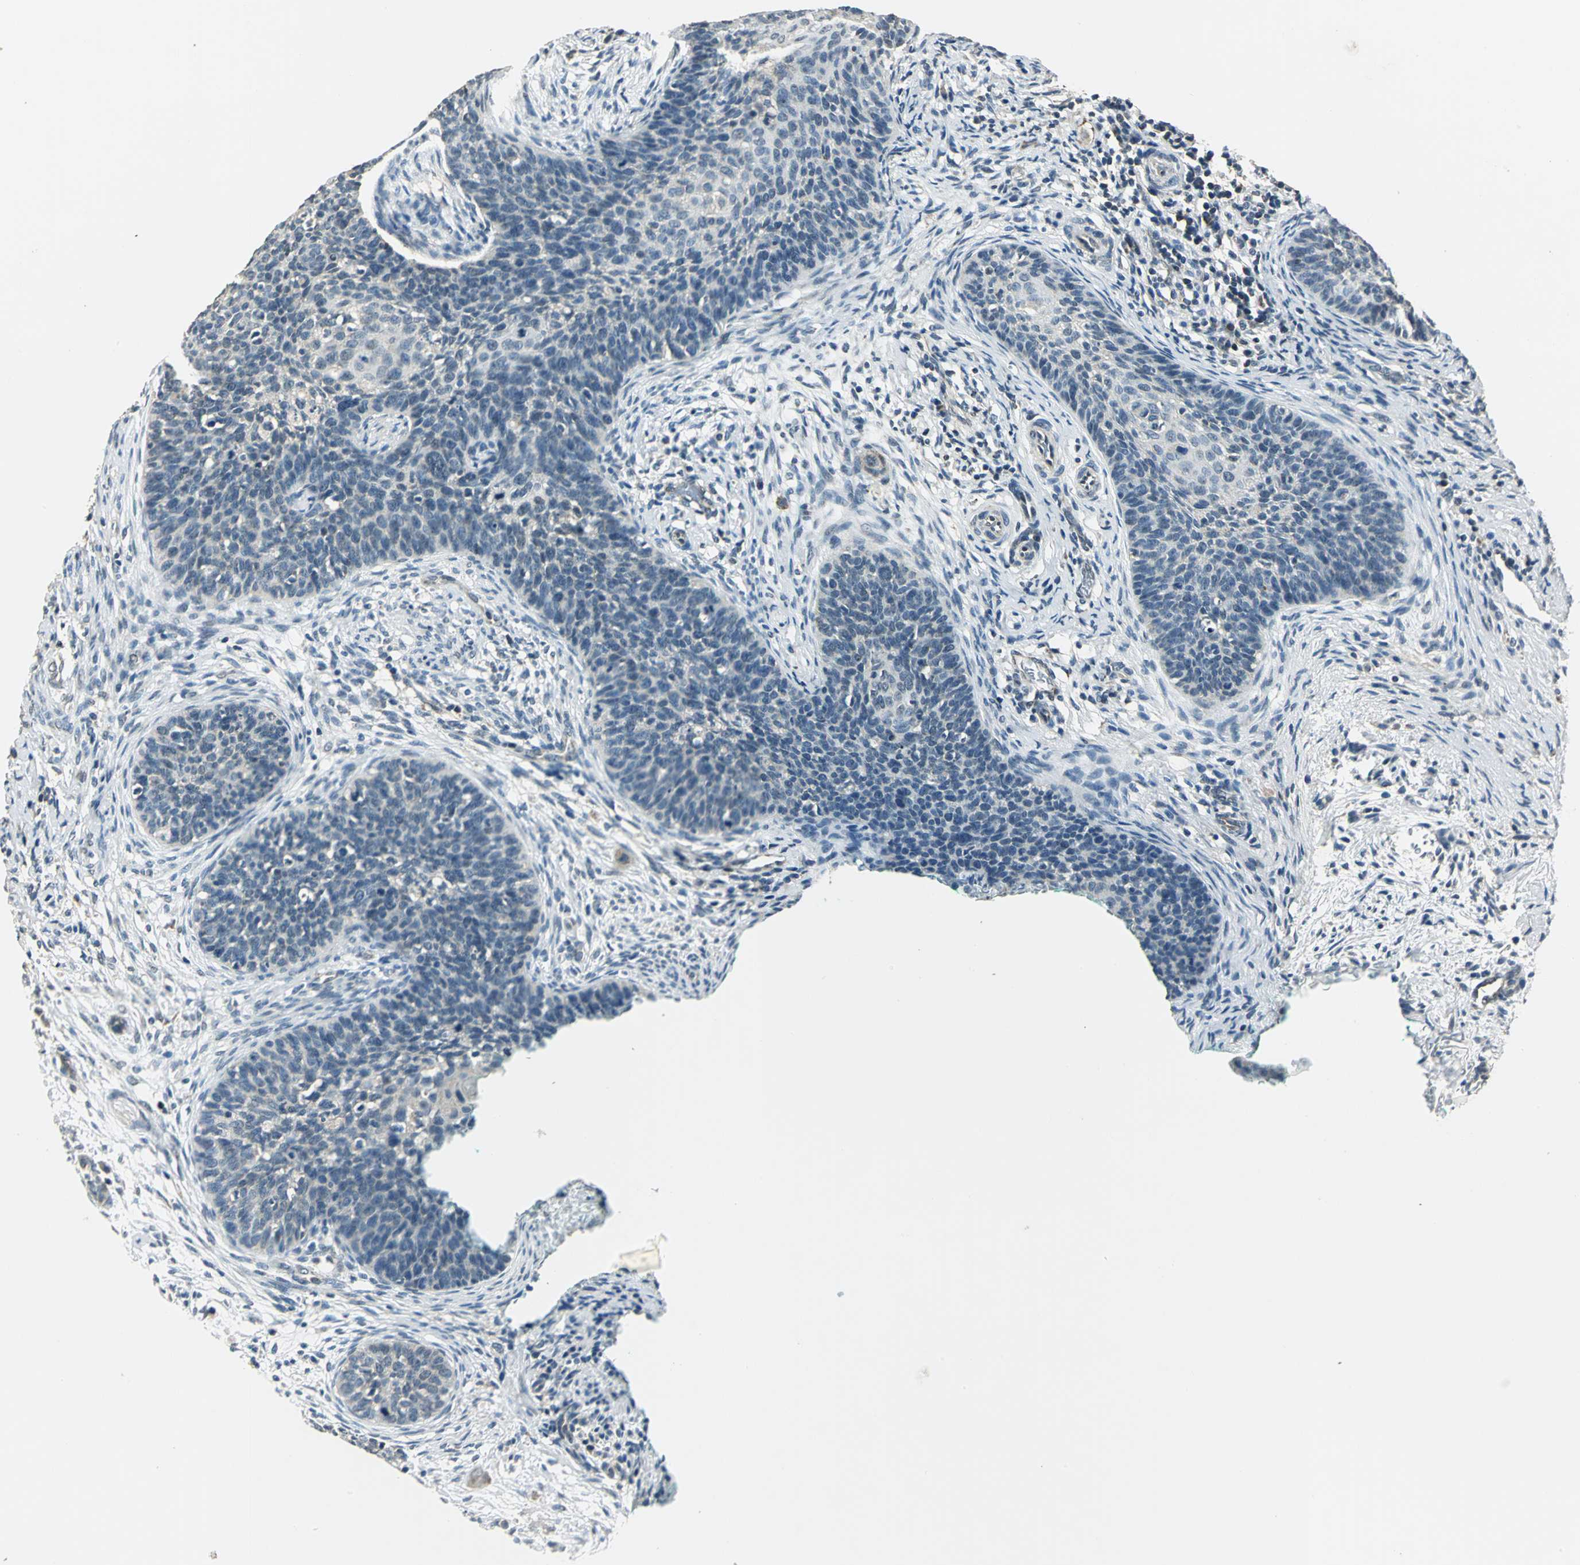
{"staining": {"intensity": "negative", "quantity": "none", "location": "none"}, "tissue": "cervical cancer", "cell_type": "Tumor cells", "image_type": "cancer", "snomed": [{"axis": "morphology", "description": "Squamous cell carcinoma, NOS"}, {"axis": "topography", "description": "Cervix"}], "caption": "High magnification brightfield microscopy of cervical cancer (squamous cell carcinoma) stained with DAB (3,3'-diaminobenzidine) (brown) and counterstained with hematoxylin (blue): tumor cells show no significant staining.", "gene": "NUDT2", "patient": {"sex": "female", "age": 33}}